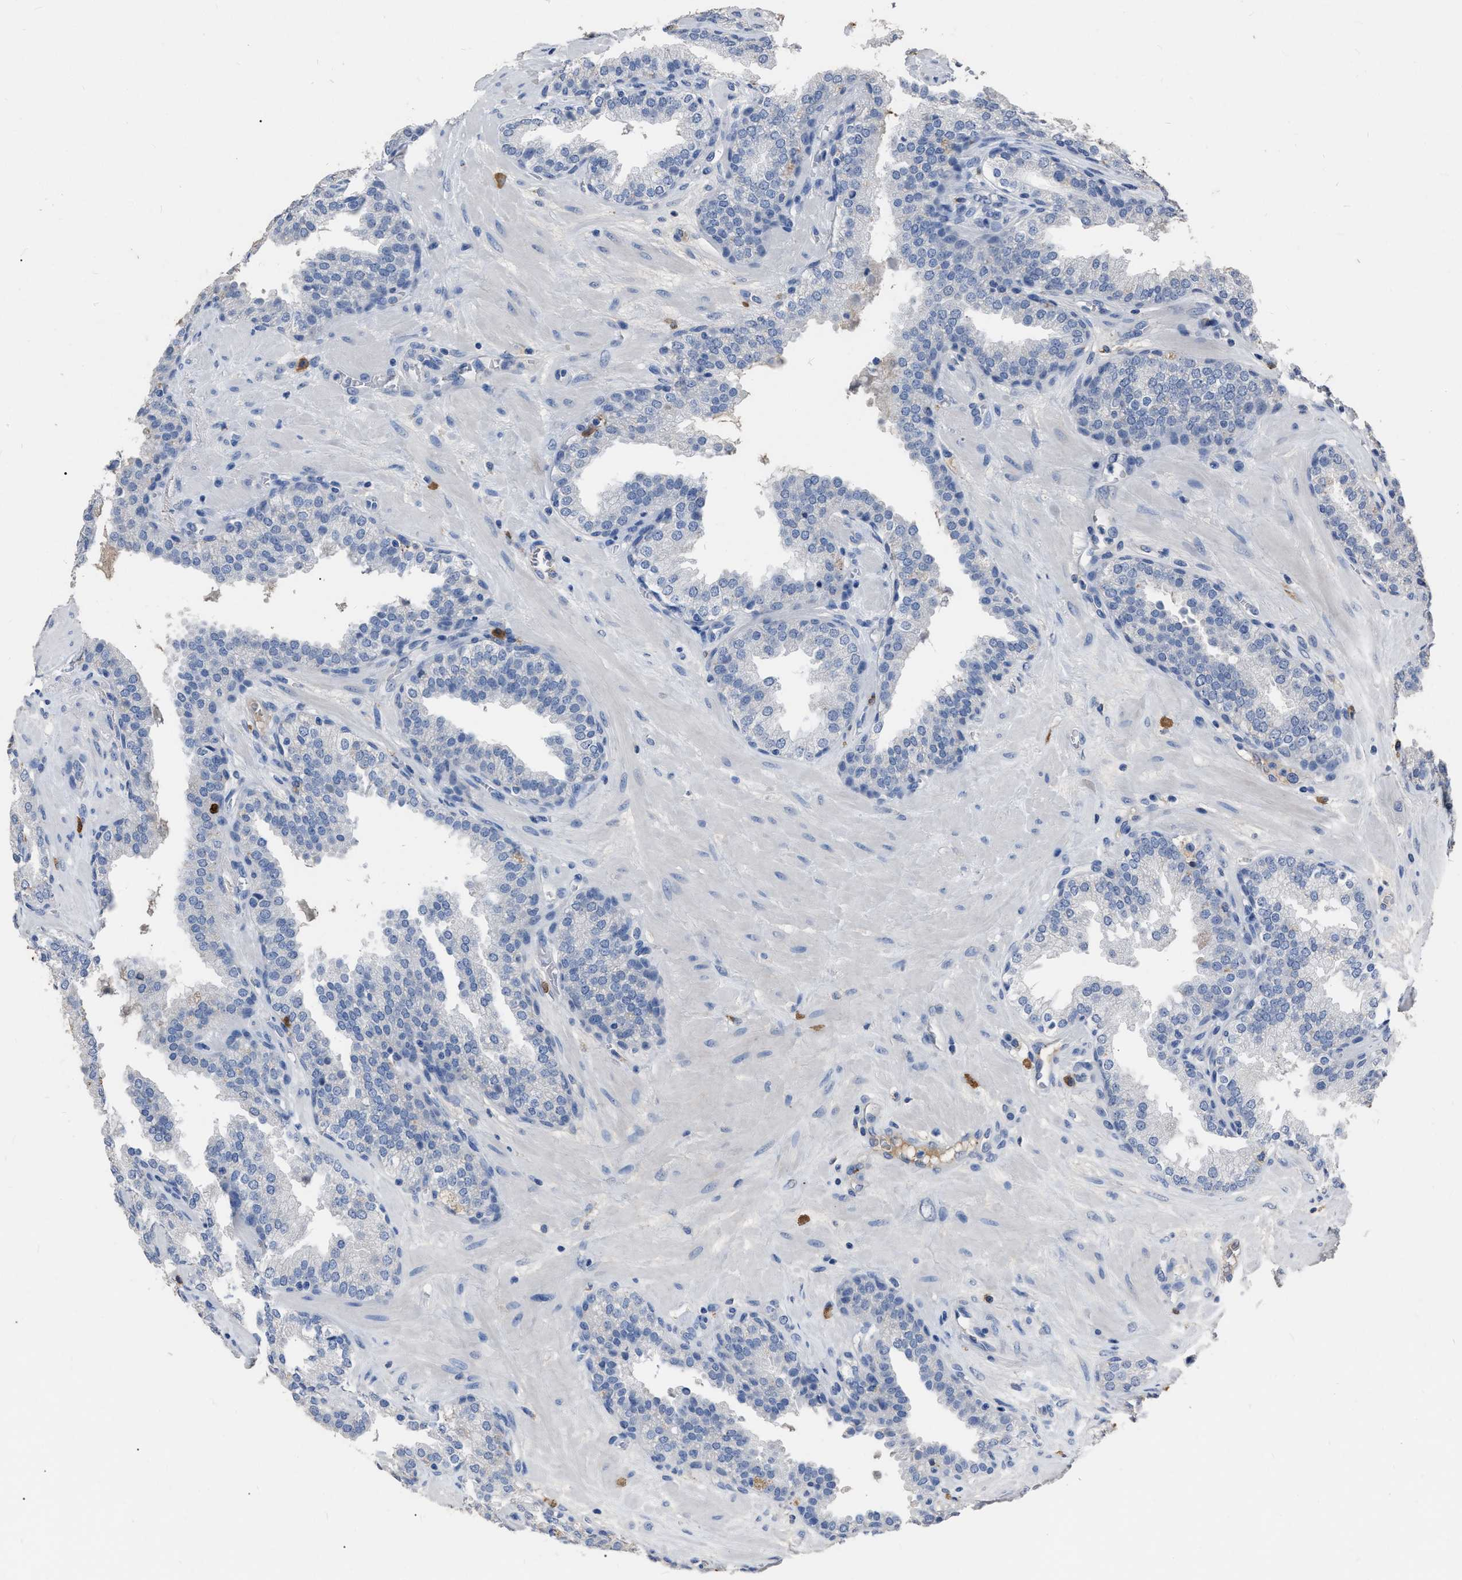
{"staining": {"intensity": "moderate", "quantity": "<25%", "location": "cytoplasmic/membranous"}, "tissue": "prostate", "cell_type": "Glandular cells", "image_type": "normal", "snomed": [{"axis": "morphology", "description": "Normal tissue, NOS"}, {"axis": "topography", "description": "Prostate"}], "caption": "A micrograph of prostate stained for a protein shows moderate cytoplasmic/membranous brown staining in glandular cells.", "gene": "HABP2", "patient": {"sex": "male", "age": 51}}